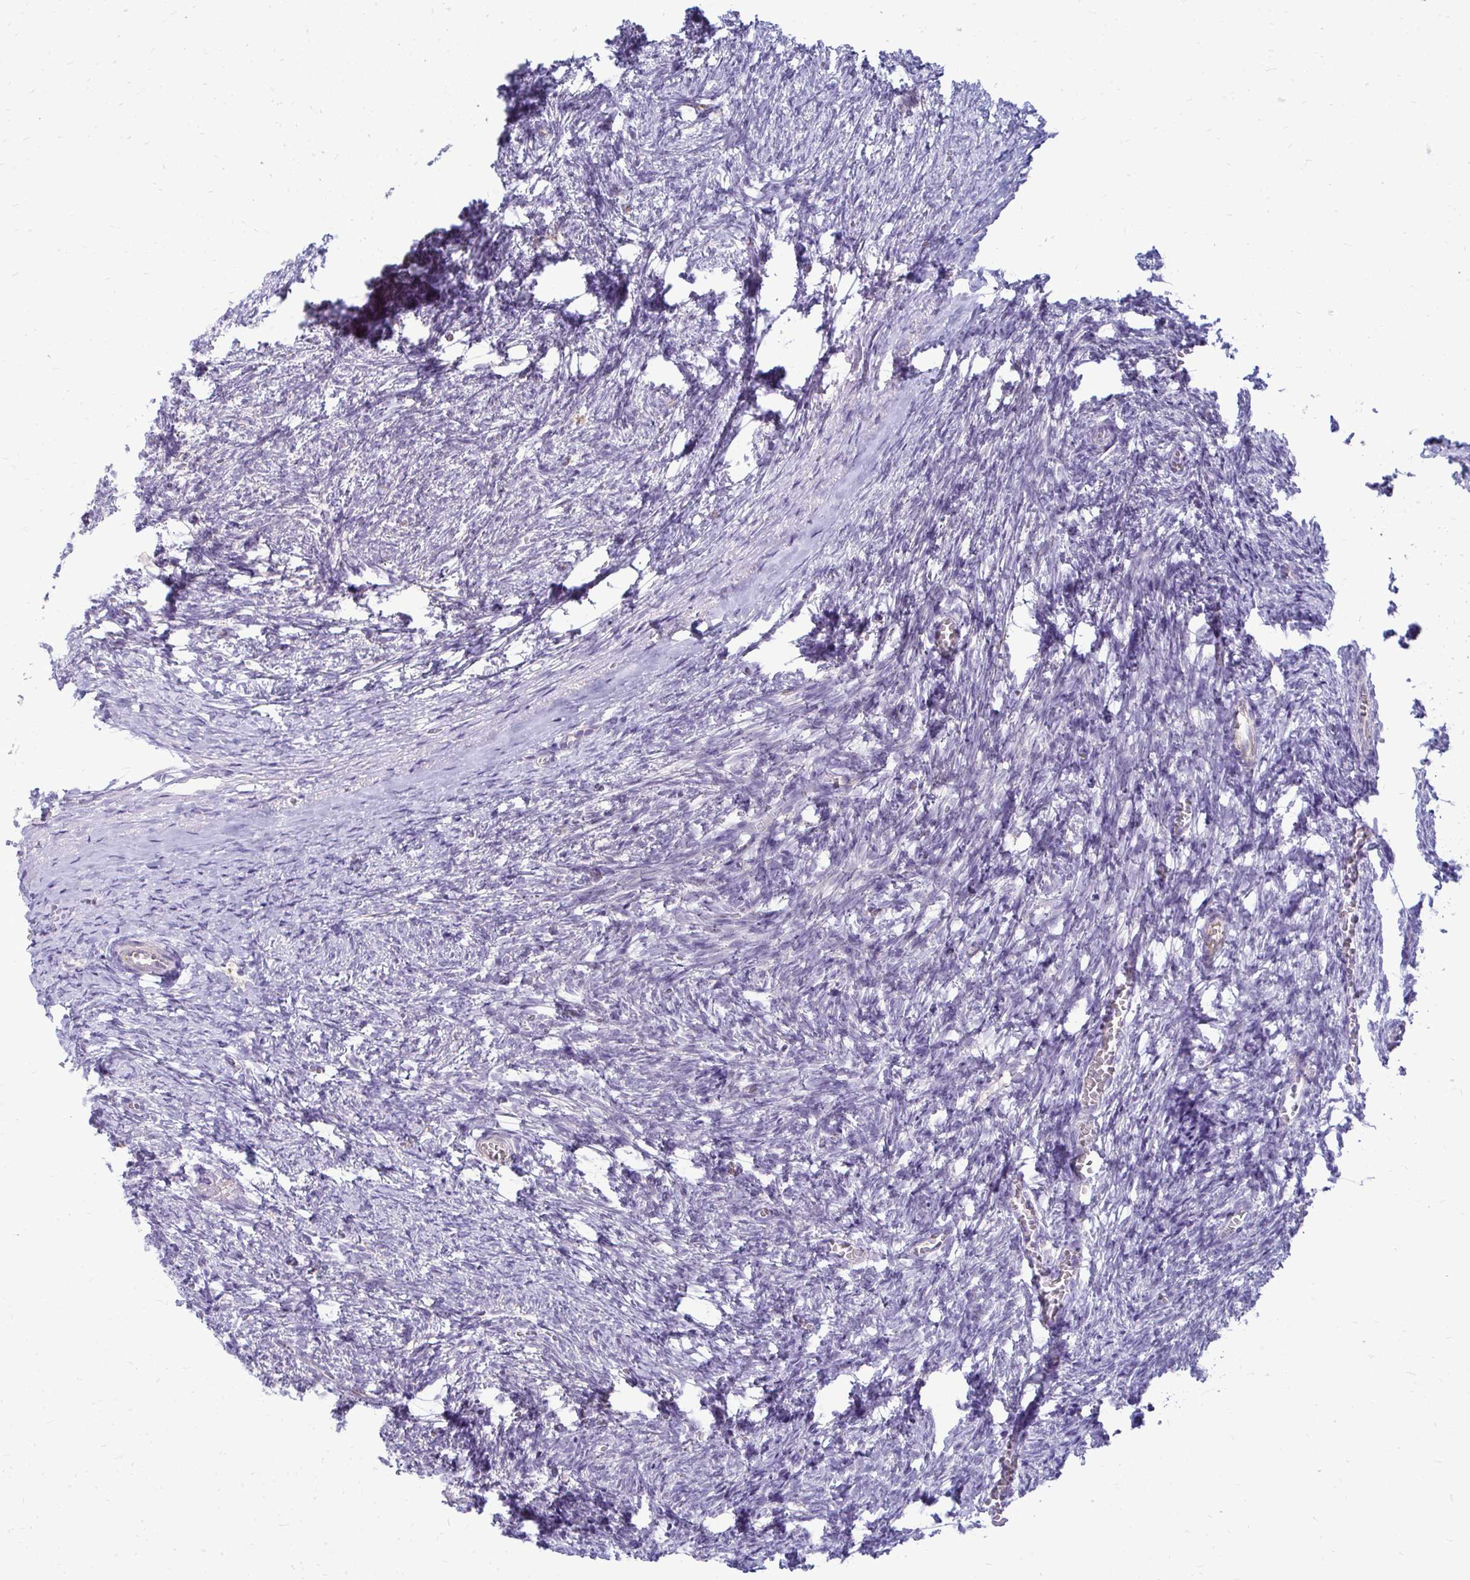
{"staining": {"intensity": "negative", "quantity": "none", "location": "none"}, "tissue": "ovary", "cell_type": "Follicle cells", "image_type": "normal", "snomed": [{"axis": "morphology", "description": "Normal tissue, NOS"}, {"axis": "topography", "description": "Ovary"}], "caption": "Image shows no significant protein staining in follicle cells of unremarkable ovary.", "gene": "FABP3", "patient": {"sex": "female", "age": 41}}